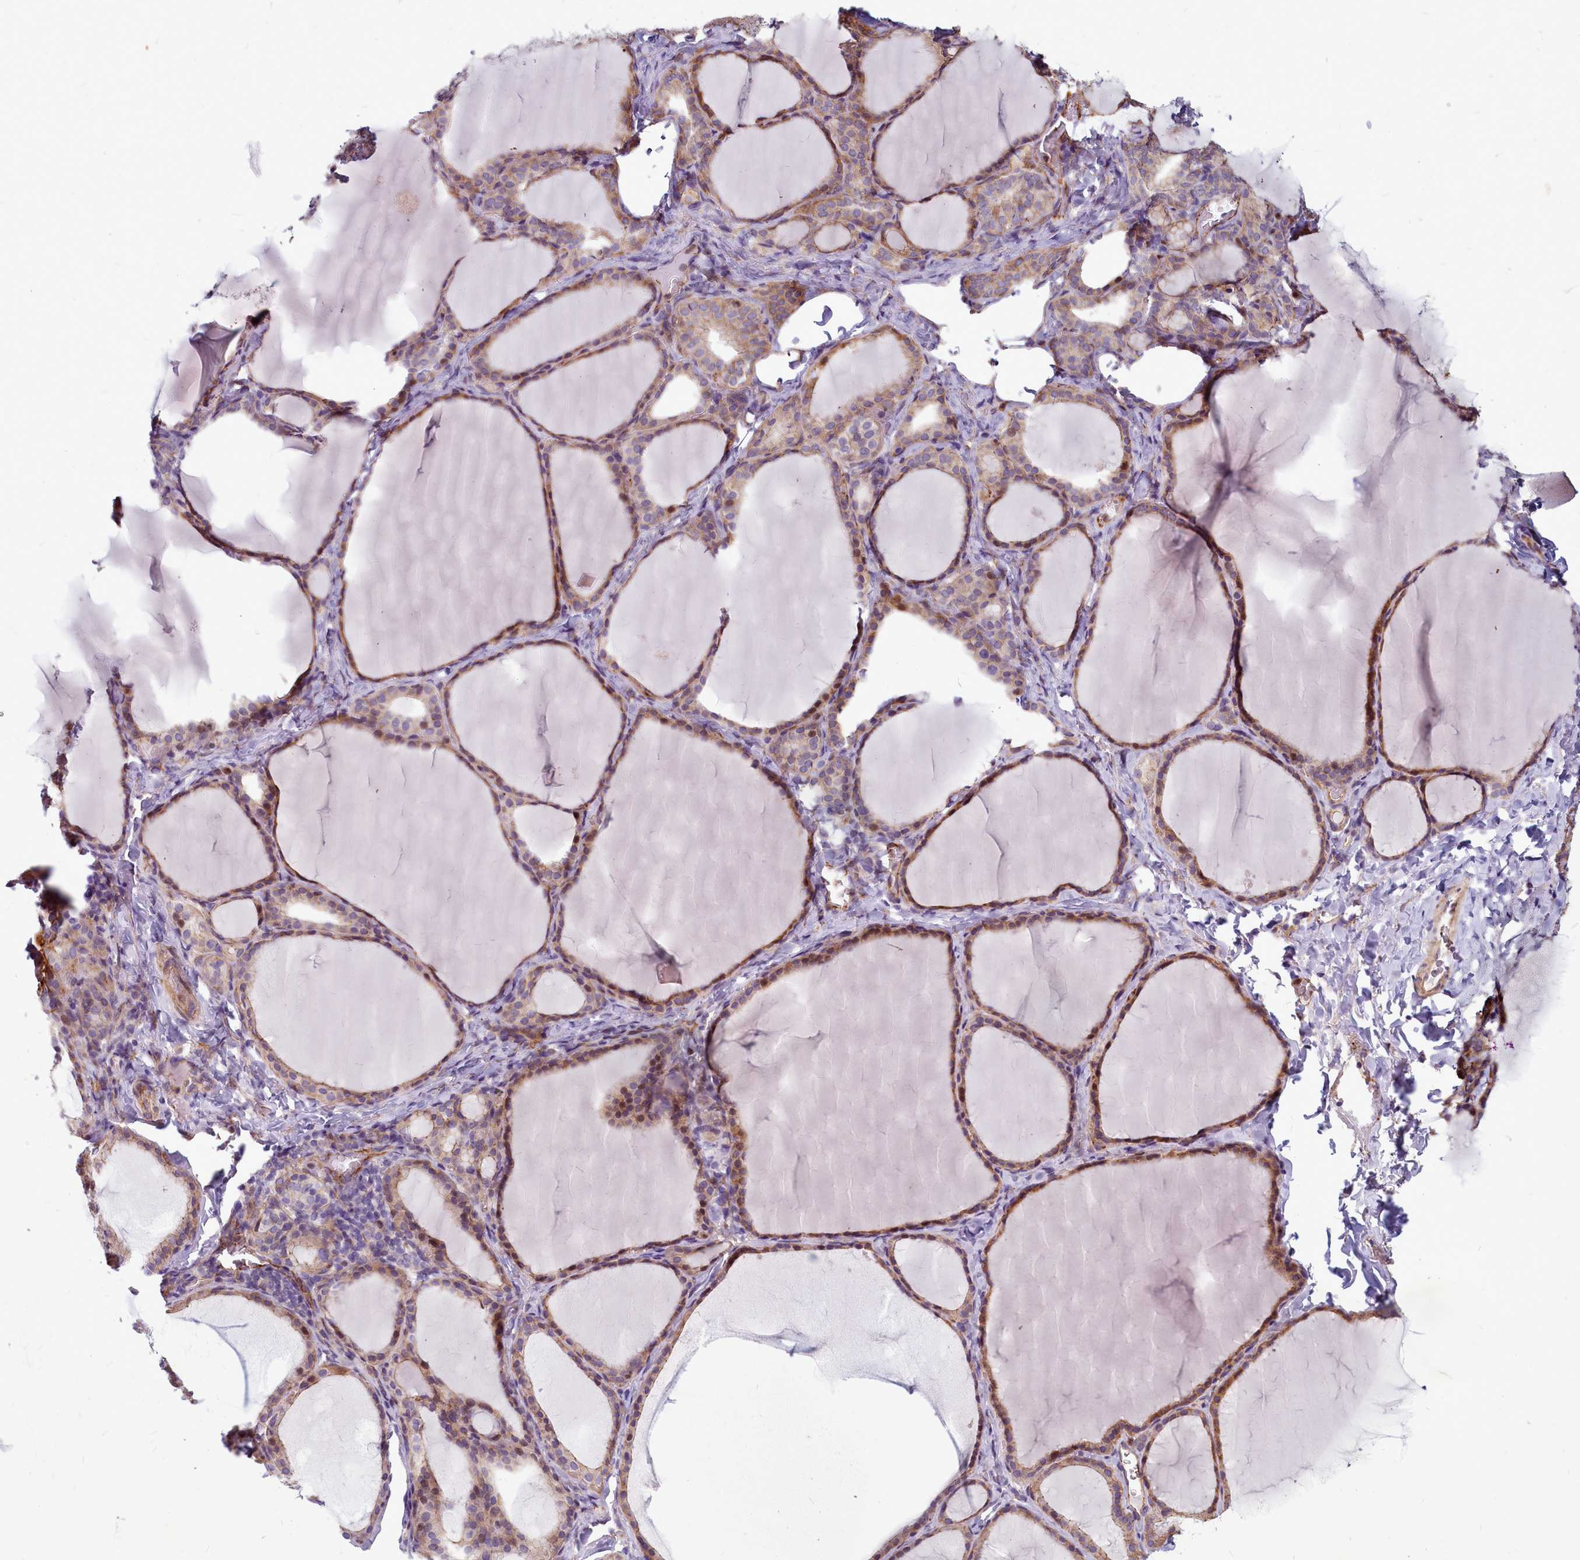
{"staining": {"intensity": "moderate", "quantity": ">75%", "location": "cytoplasmic/membranous"}, "tissue": "thyroid gland", "cell_type": "Glandular cells", "image_type": "normal", "snomed": [{"axis": "morphology", "description": "Normal tissue, NOS"}, {"axis": "topography", "description": "Thyroid gland"}], "caption": "Protein analysis of unremarkable thyroid gland reveals moderate cytoplasmic/membranous positivity in approximately >75% of glandular cells.", "gene": "TTC5", "patient": {"sex": "female", "age": 39}}